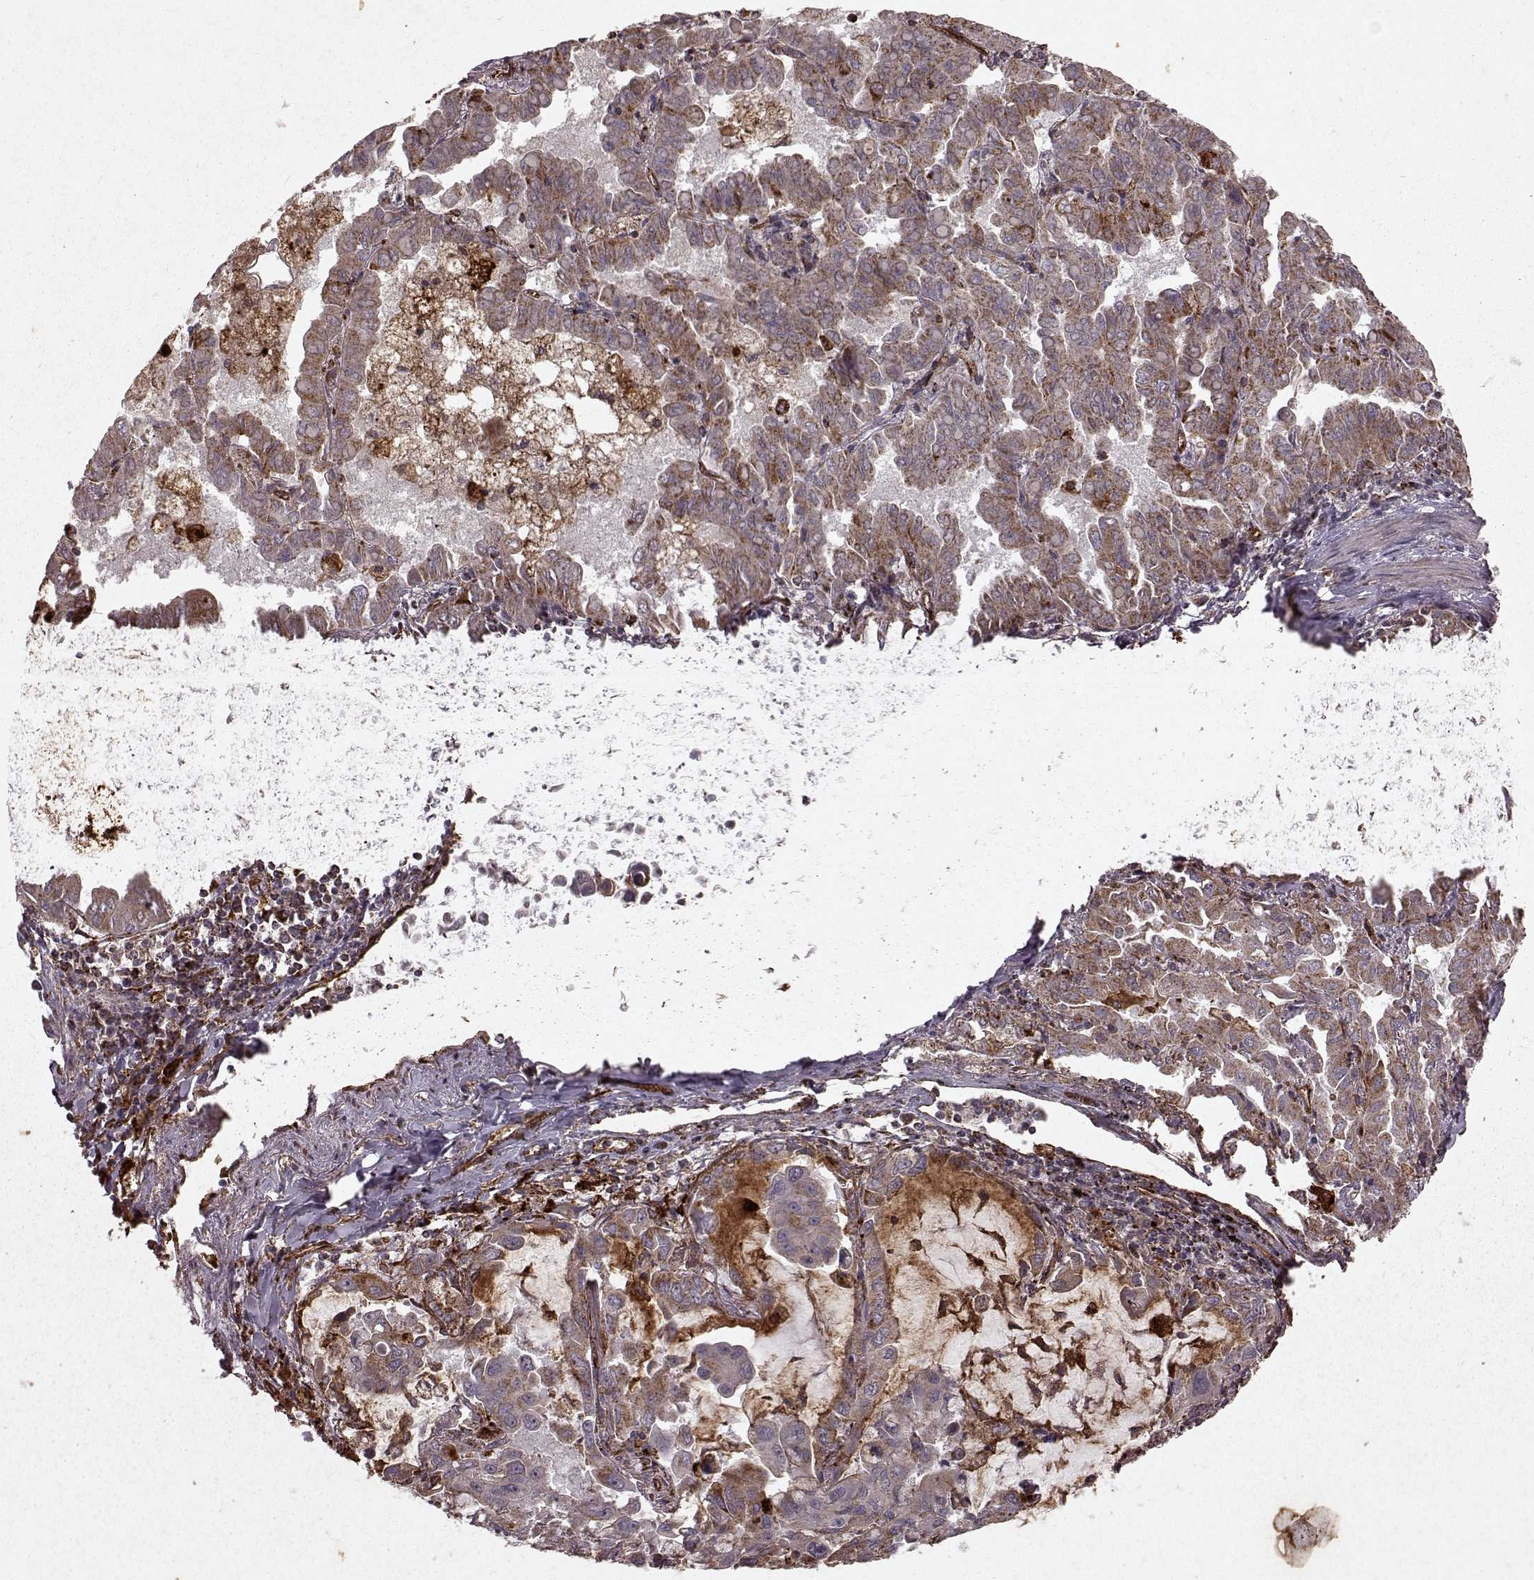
{"staining": {"intensity": "moderate", "quantity": "25%-75%", "location": "cytoplasmic/membranous"}, "tissue": "lung cancer", "cell_type": "Tumor cells", "image_type": "cancer", "snomed": [{"axis": "morphology", "description": "Adenocarcinoma, NOS"}, {"axis": "topography", "description": "Lung"}], "caption": "A high-resolution photomicrograph shows immunohistochemistry (IHC) staining of lung adenocarcinoma, which displays moderate cytoplasmic/membranous expression in about 25%-75% of tumor cells. (DAB IHC, brown staining for protein, blue staining for nuclei).", "gene": "FXN", "patient": {"sex": "male", "age": 64}}